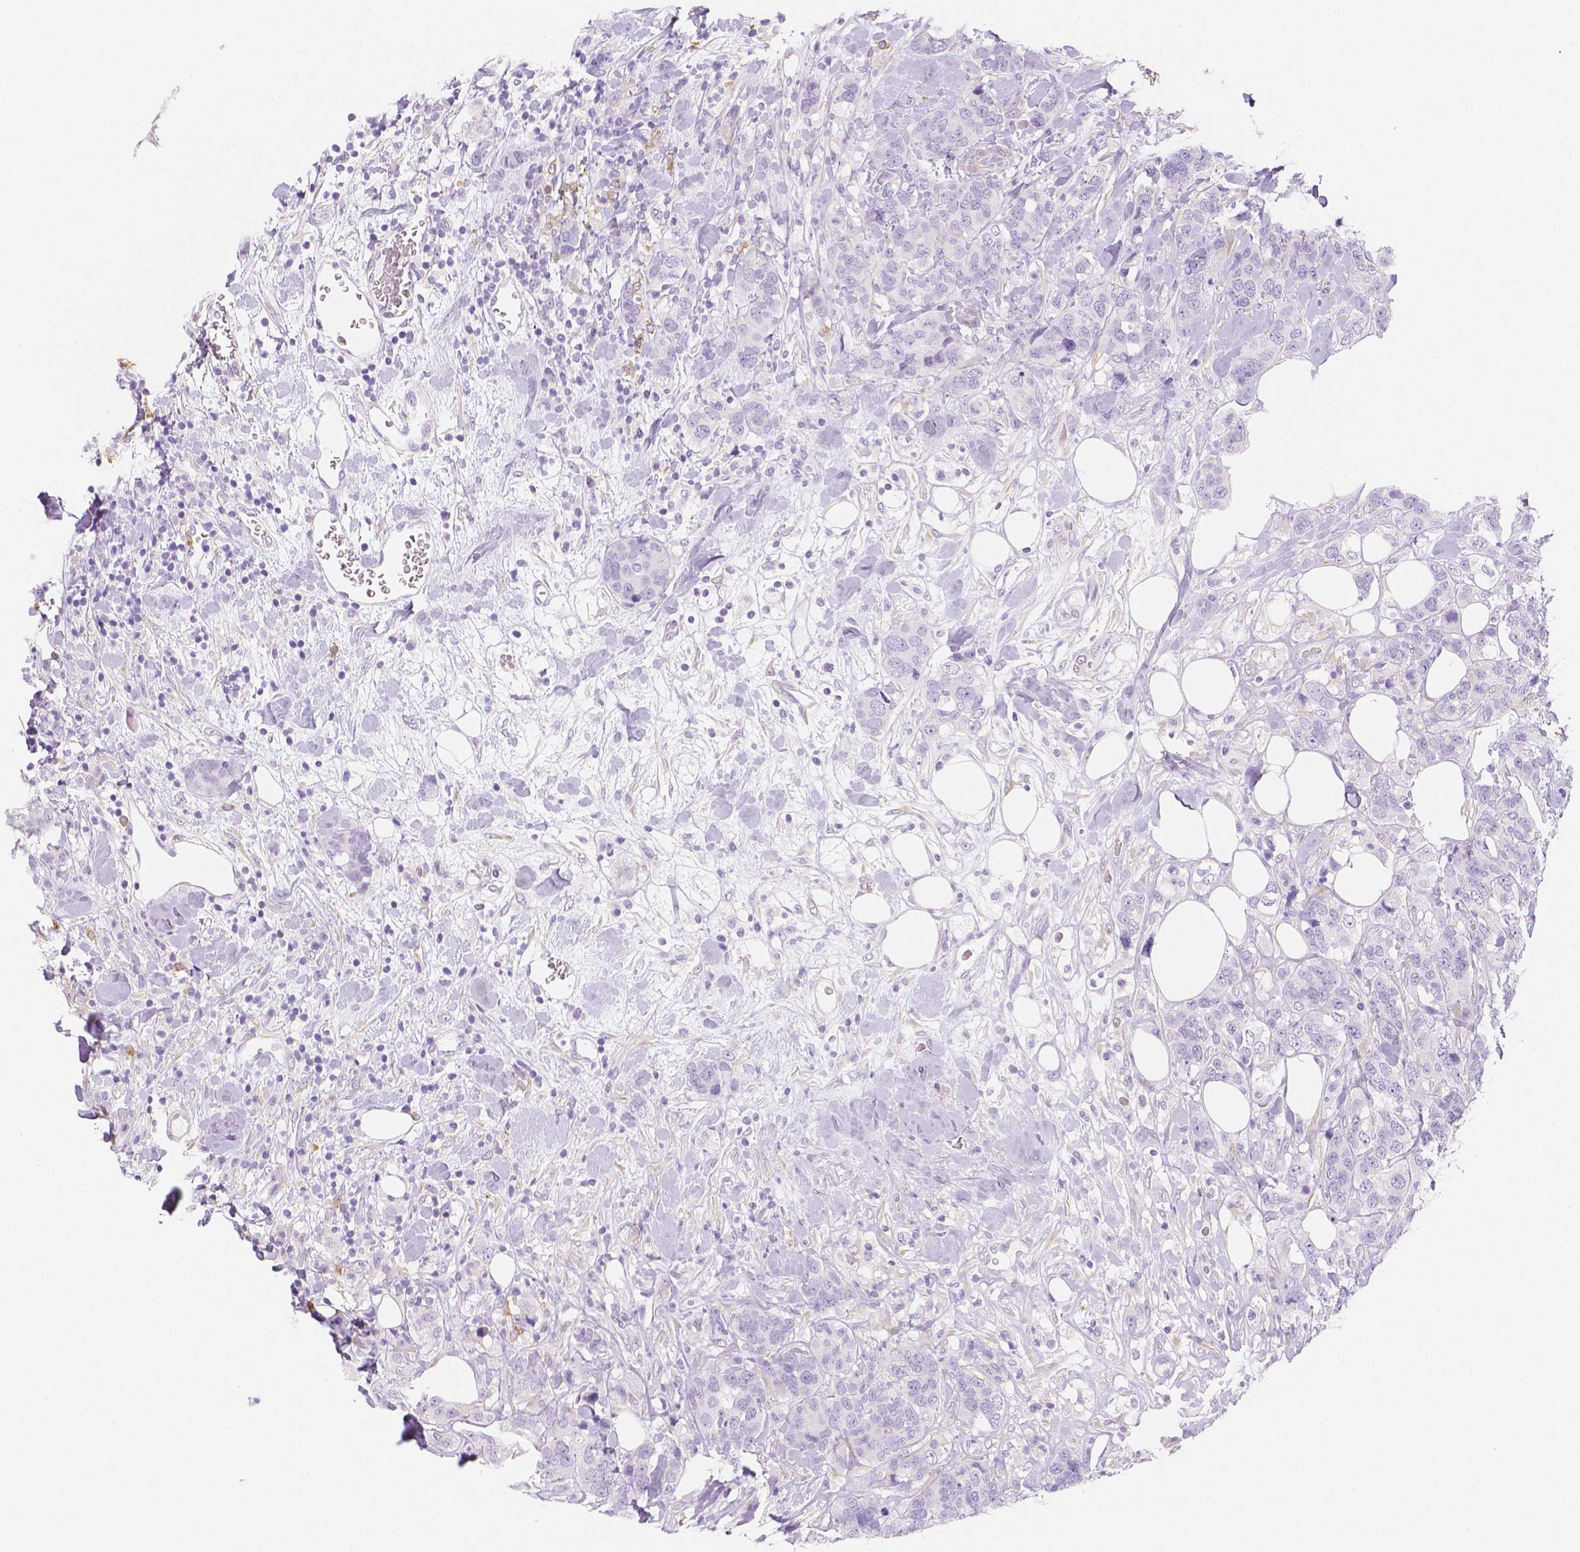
{"staining": {"intensity": "negative", "quantity": "none", "location": "none"}, "tissue": "breast cancer", "cell_type": "Tumor cells", "image_type": "cancer", "snomed": [{"axis": "morphology", "description": "Lobular carcinoma"}, {"axis": "topography", "description": "Breast"}], "caption": "Immunohistochemistry photomicrograph of human lobular carcinoma (breast) stained for a protein (brown), which reveals no expression in tumor cells.", "gene": "MAP1A", "patient": {"sex": "female", "age": 59}}